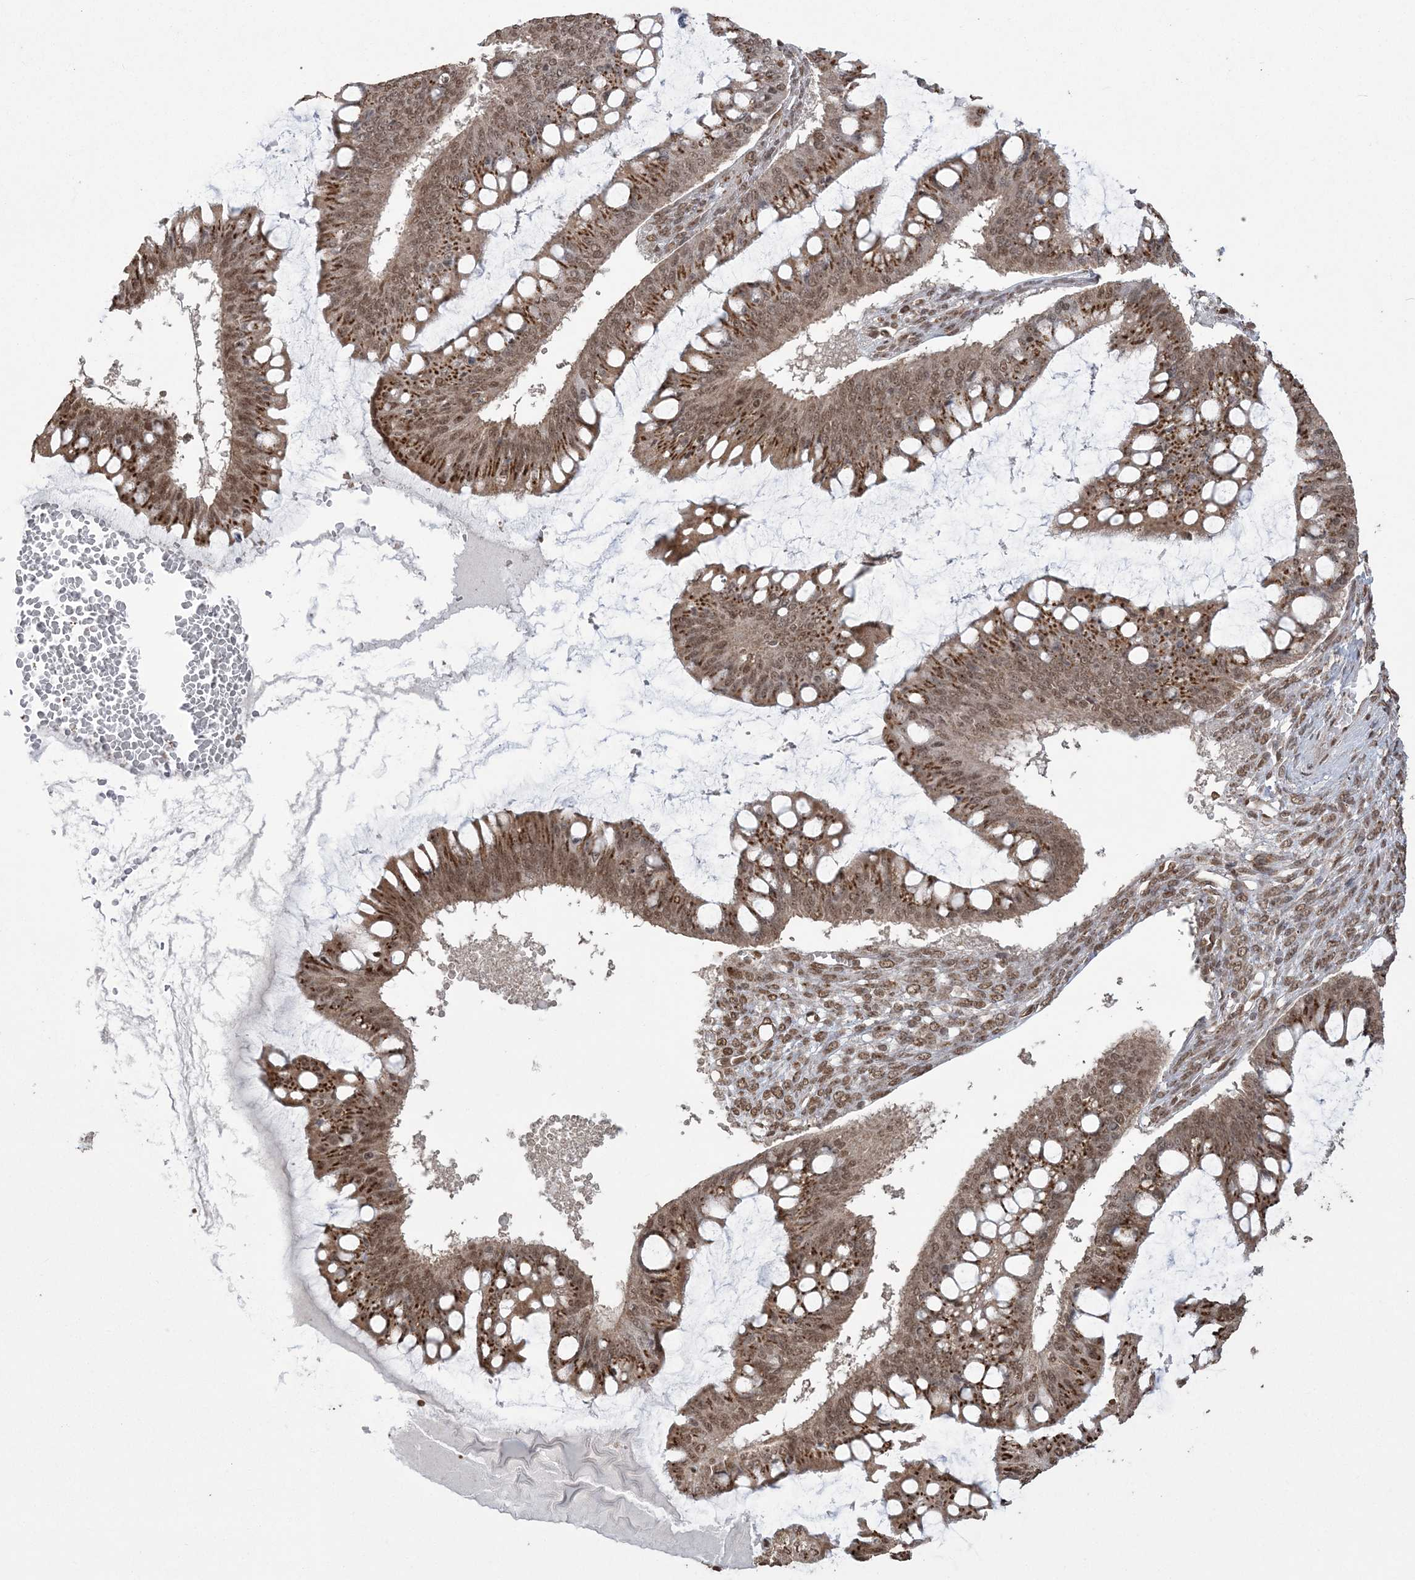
{"staining": {"intensity": "moderate", "quantity": ">75%", "location": "cytoplasmic/membranous,nuclear"}, "tissue": "ovarian cancer", "cell_type": "Tumor cells", "image_type": "cancer", "snomed": [{"axis": "morphology", "description": "Cystadenocarcinoma, mucinous, NOS"}, {"axis": "topography", "description": "Ovary"}], "caption": "A high-resolution image shows immunohistochemistry staining of ovarian cancer (mucinous cystadenocarcinoma), which demonstrates moderate cytoplasmic/membranous and nuclear staining in about >75% of tumor cells.", "gene": "ZNF839", "patient": {"sex": "female", "age": 73}}